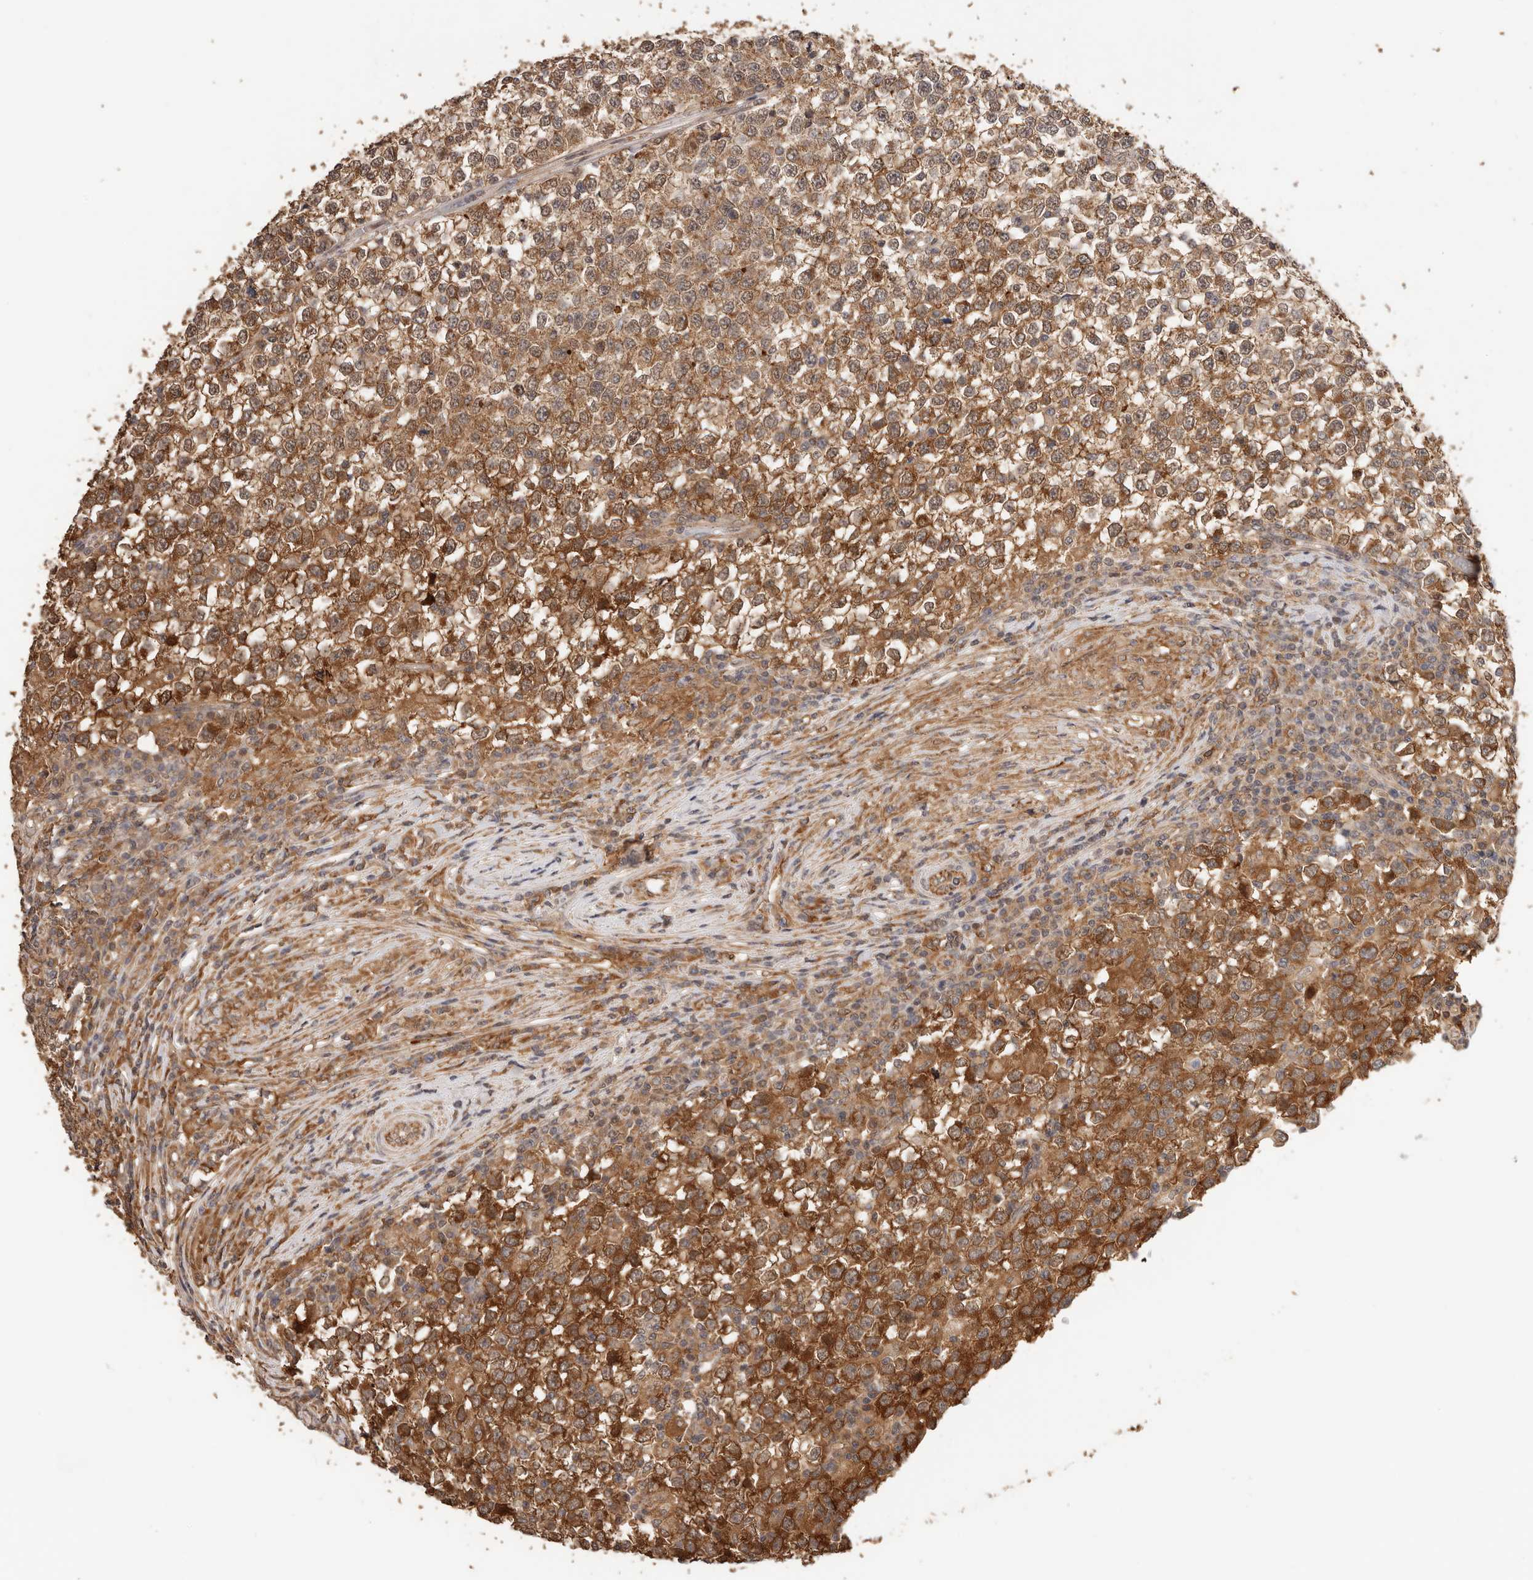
{"staining": {"intensity": "moderate", "quantity": ">75%", "location": "cytoplasmic/membranous"}, "tissue": "testis cancer", "cell_type": "Tumor cells", "image_type": "cancer", "snomed": [{"axis": "morphology", "description": "Seminoma, NOS"}, {"axis": "topography", "description": "Testis"}], "caption": "Human testis cancer stained with a protein marker reveals moderate staining in tumor cells.", "gene": "AFDN", "patient": {"sex": "male", "age": 65}}